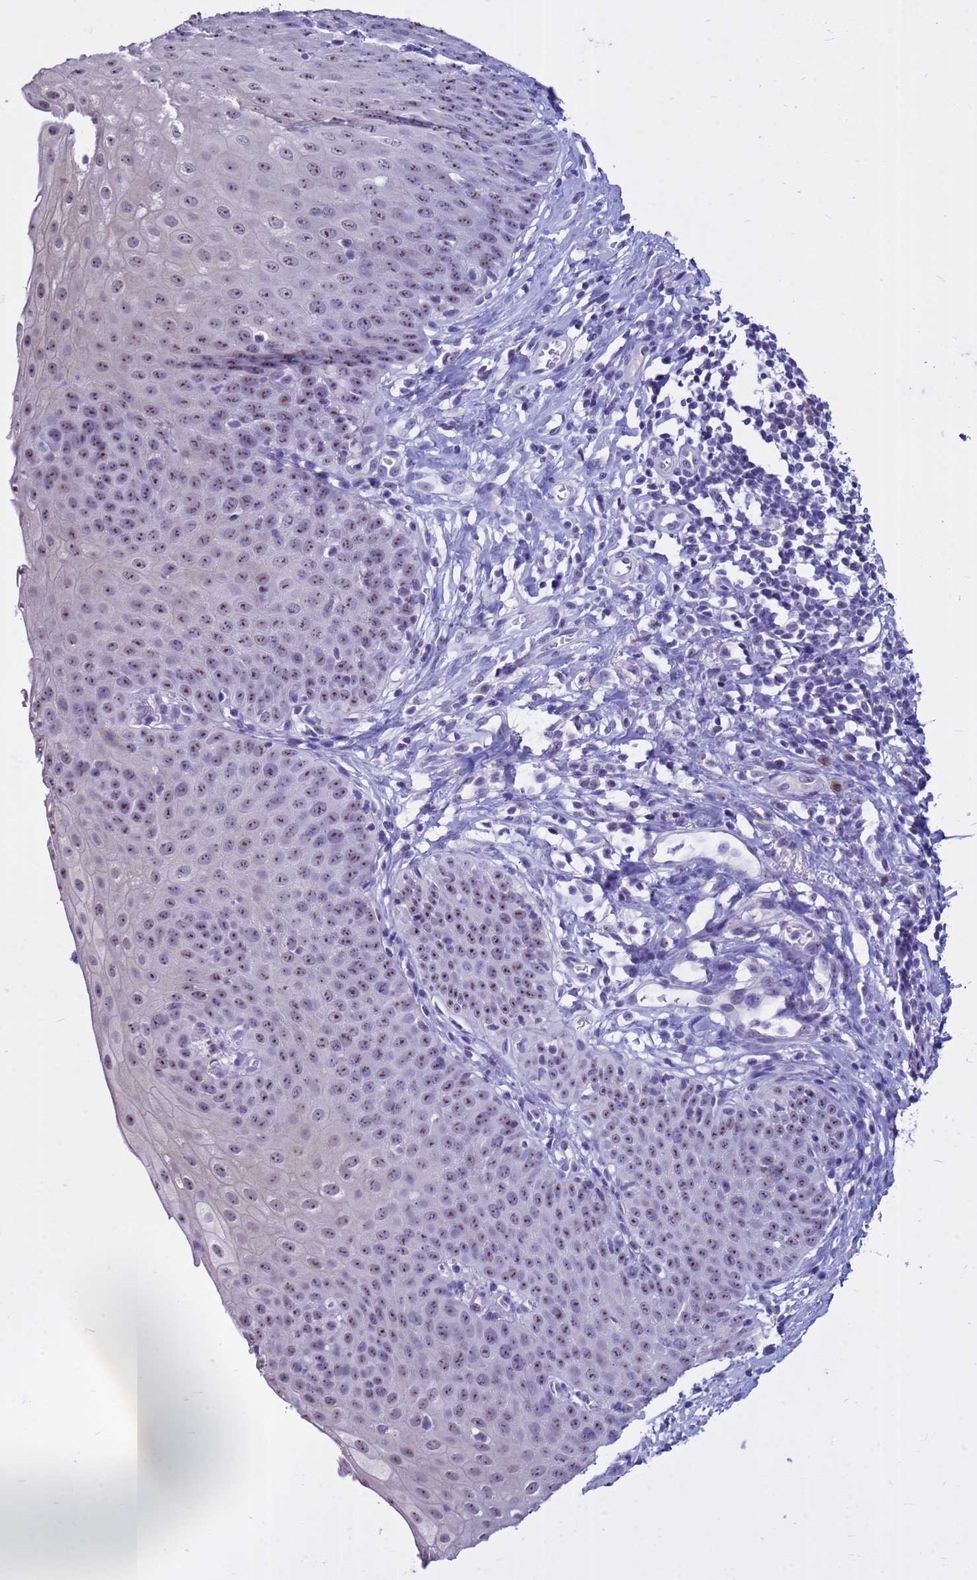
{"staining": {"intensity": "moderate", "quantity": ">75%", "location": "nuclear"}, "tissue": "esophagus", "cell_type": "Squamous epithelial cells", "image_type": "normal", "snomed": [{"axis": "morphology", "description": "Normal tissue, NOS"}, {"axis": "topography", "description": "Esophagus"}], "caption": "High-magnification brightfield microscopy of benign esophagus stained with DAB (brown) and counterstained with hematoxylin (blue). squamous epithelial cells exhibit moderate nuclear expression is seen in approximately>75% of cells.", "gene": "DMRTC2", "patient": {"sex": "male", "age": 71}}